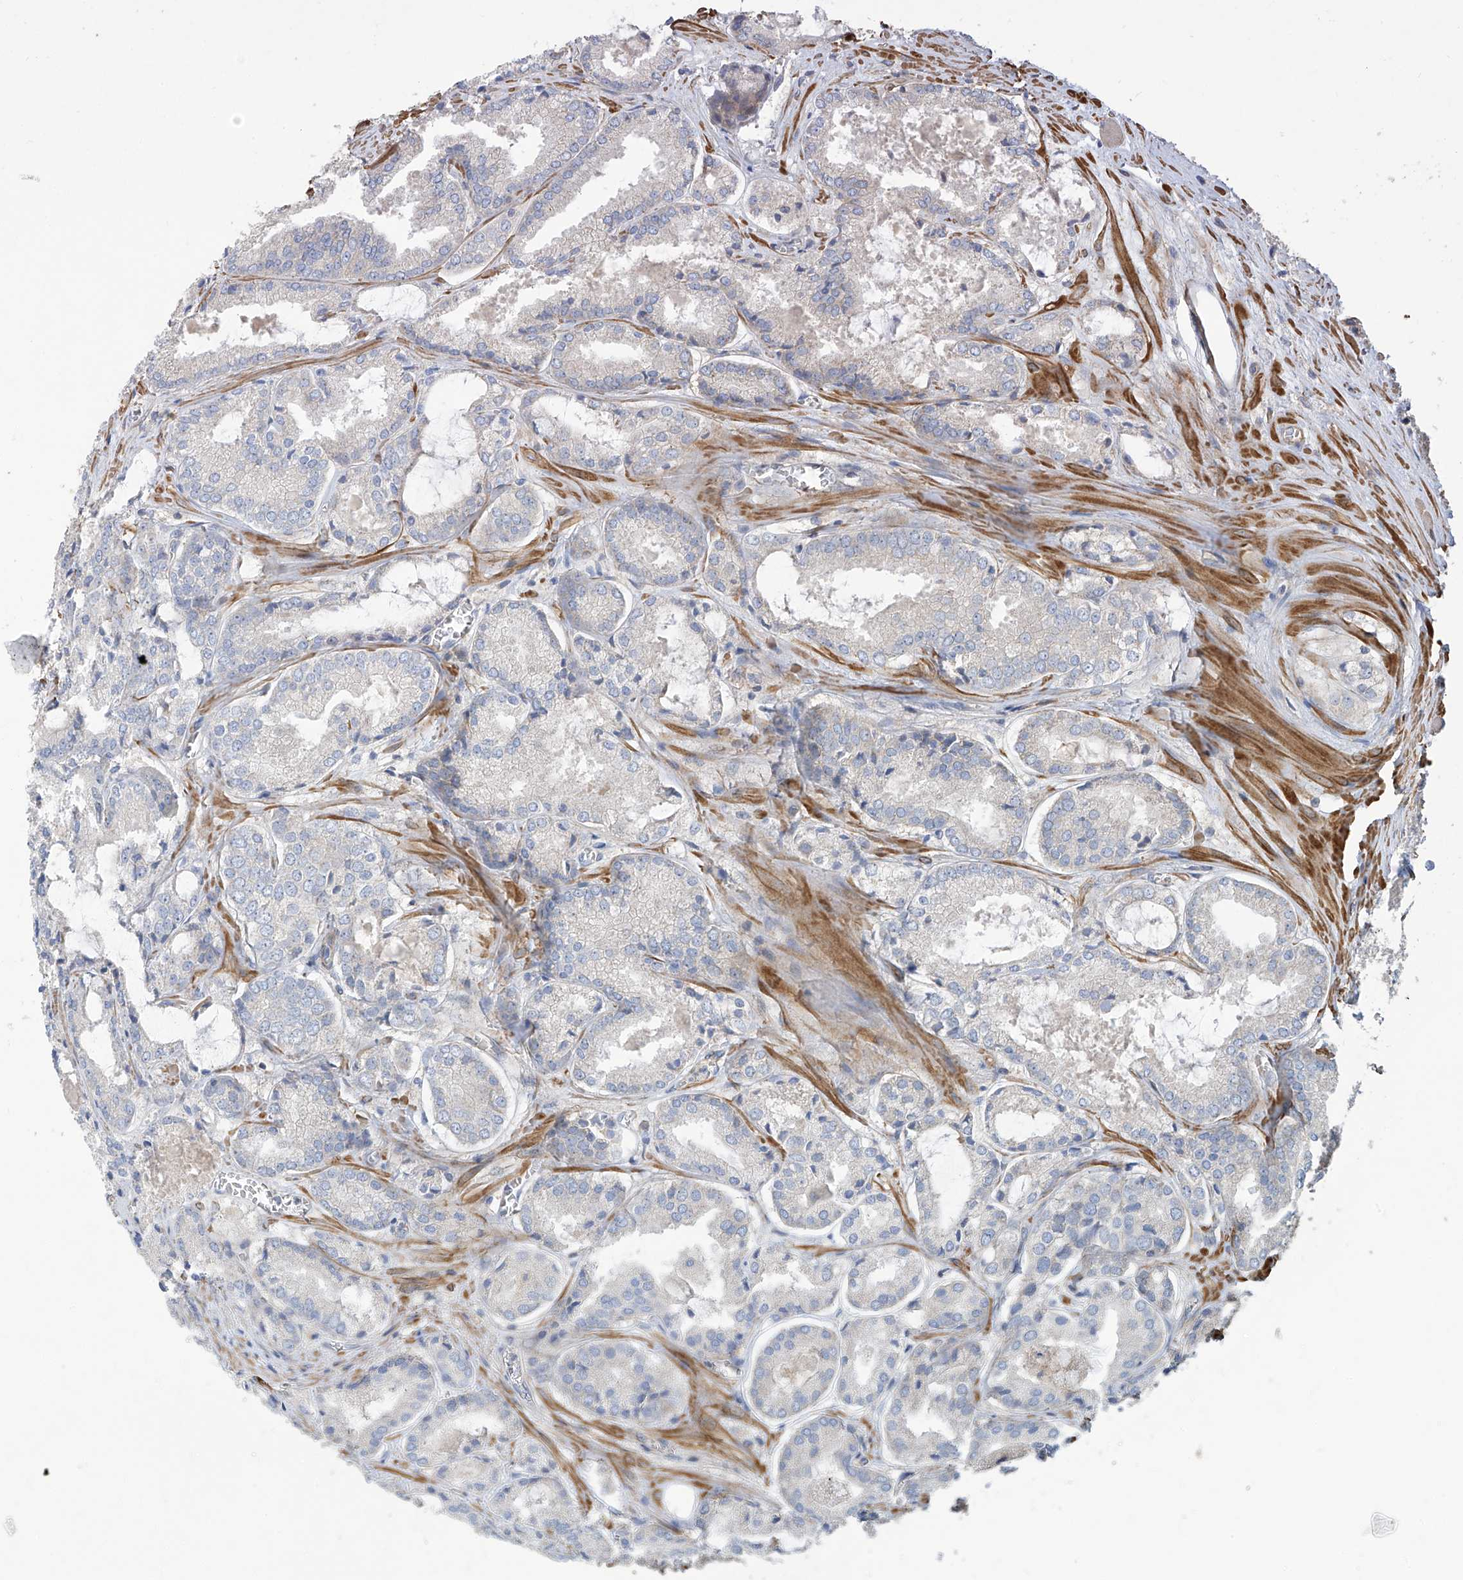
{"staining": {"intensity": "negative", "quantity": "none", "location": "none"}, "tissue": "prostate cancer", "cell_type": "Tumor cells", "image_type": "cancer", "snomed": [{"axis": "morphology", "description": "Adenocarcinoma, Low grade"}, {"axis": "topography", "description": "Prostate"}], "caption": "Tumor cells show no significant staining in prostate adenocarcinoma (low-grade).", "gene": "SLC43A3", "patient": {"sex": "male", "age": 67}}